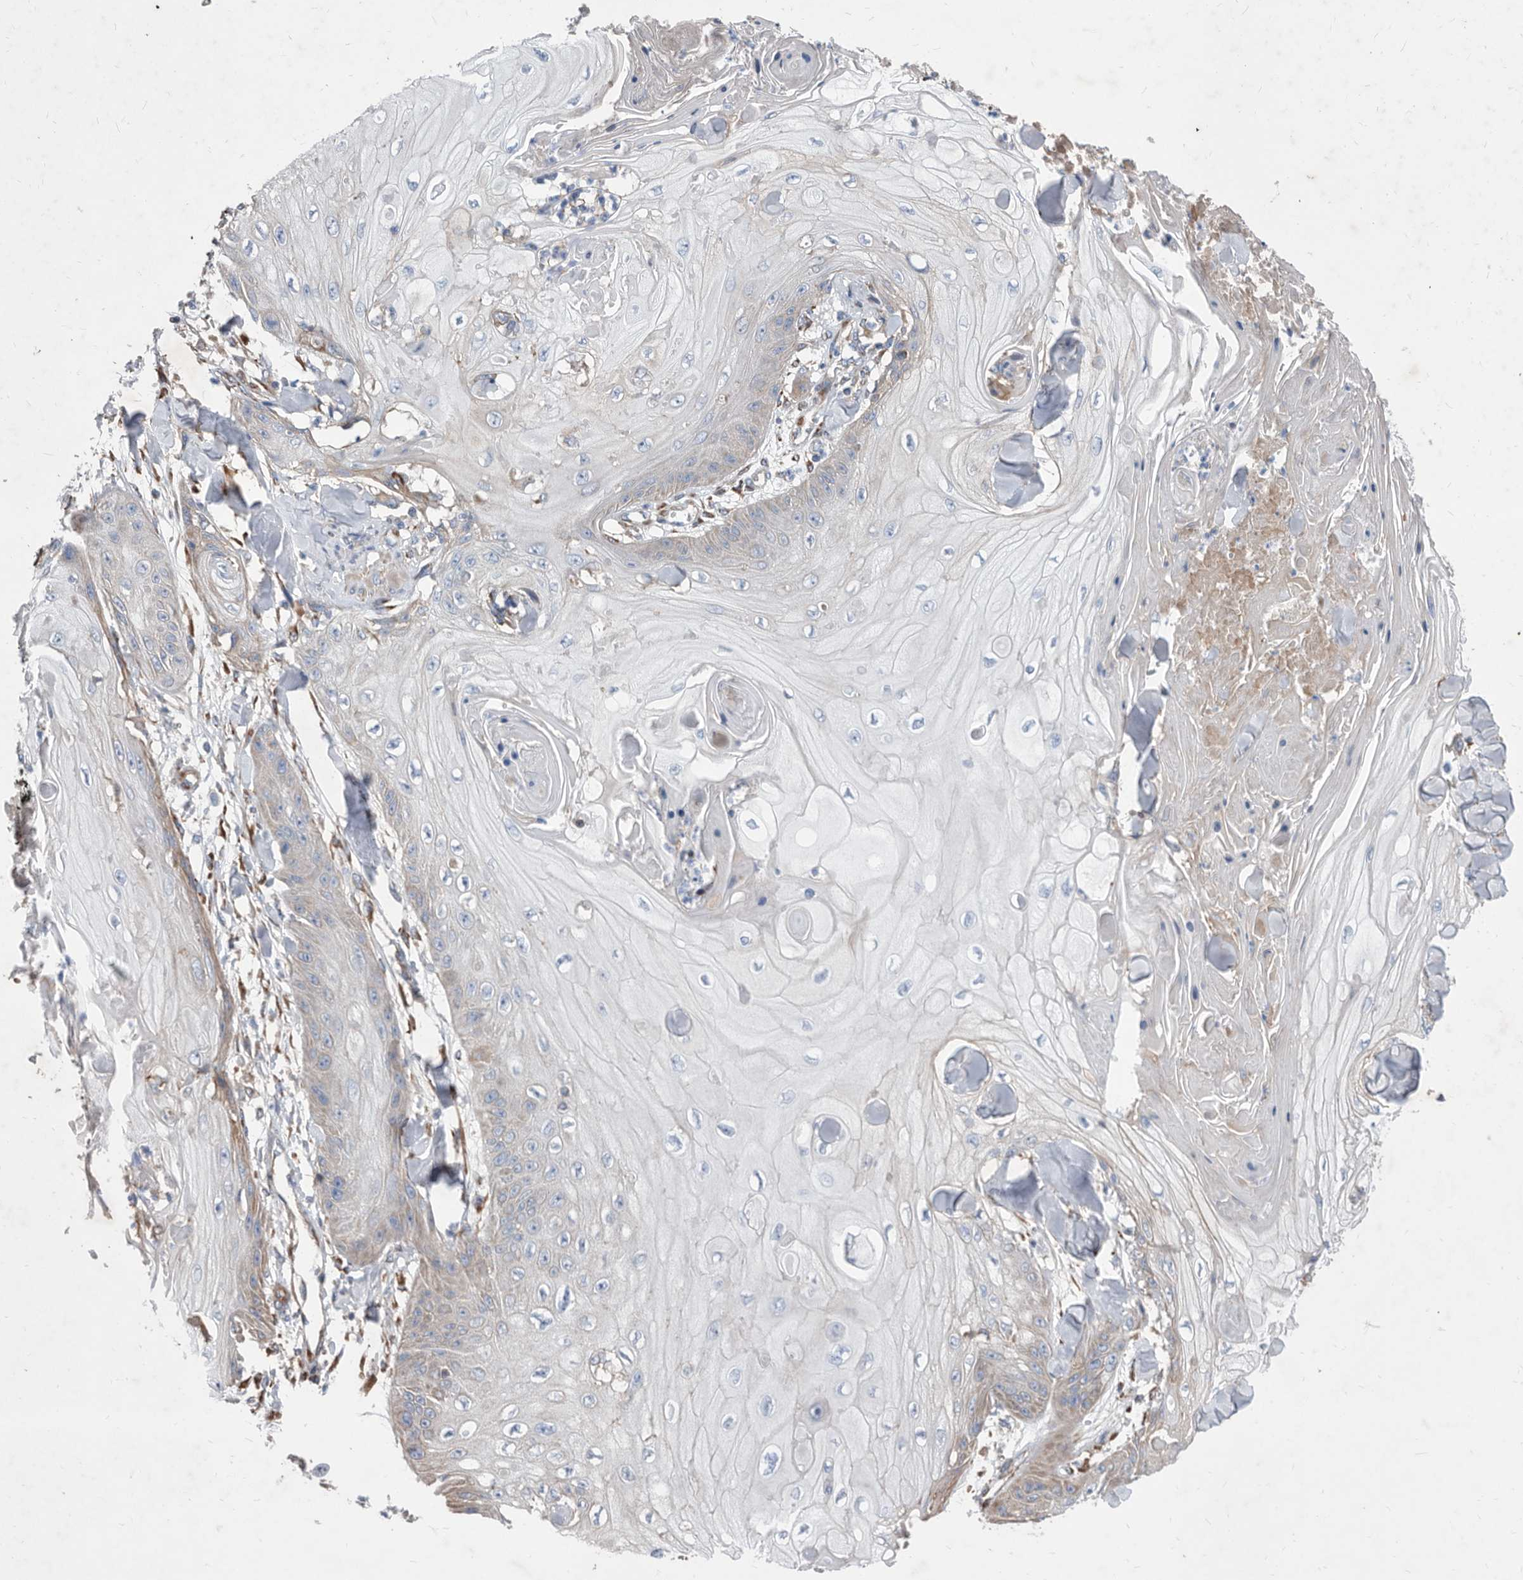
{"staining": {"intensity": "negative", "quantity": "none", "location": "none"}, "tissue": "skin cancer", "cell_type": "Tumor cells", "image_type": "cancer", "snomed": [{"axis": "morphology", "description": "Squamous cell carcinoma, NOS"}, {"axis": "topography", "description": "Skin"}], "caption": "Image shows no significant protein expression in tumor cells of skin cancer.", "gene": "ATP13A3", "patient": {"sex": "male", "age": 74}}